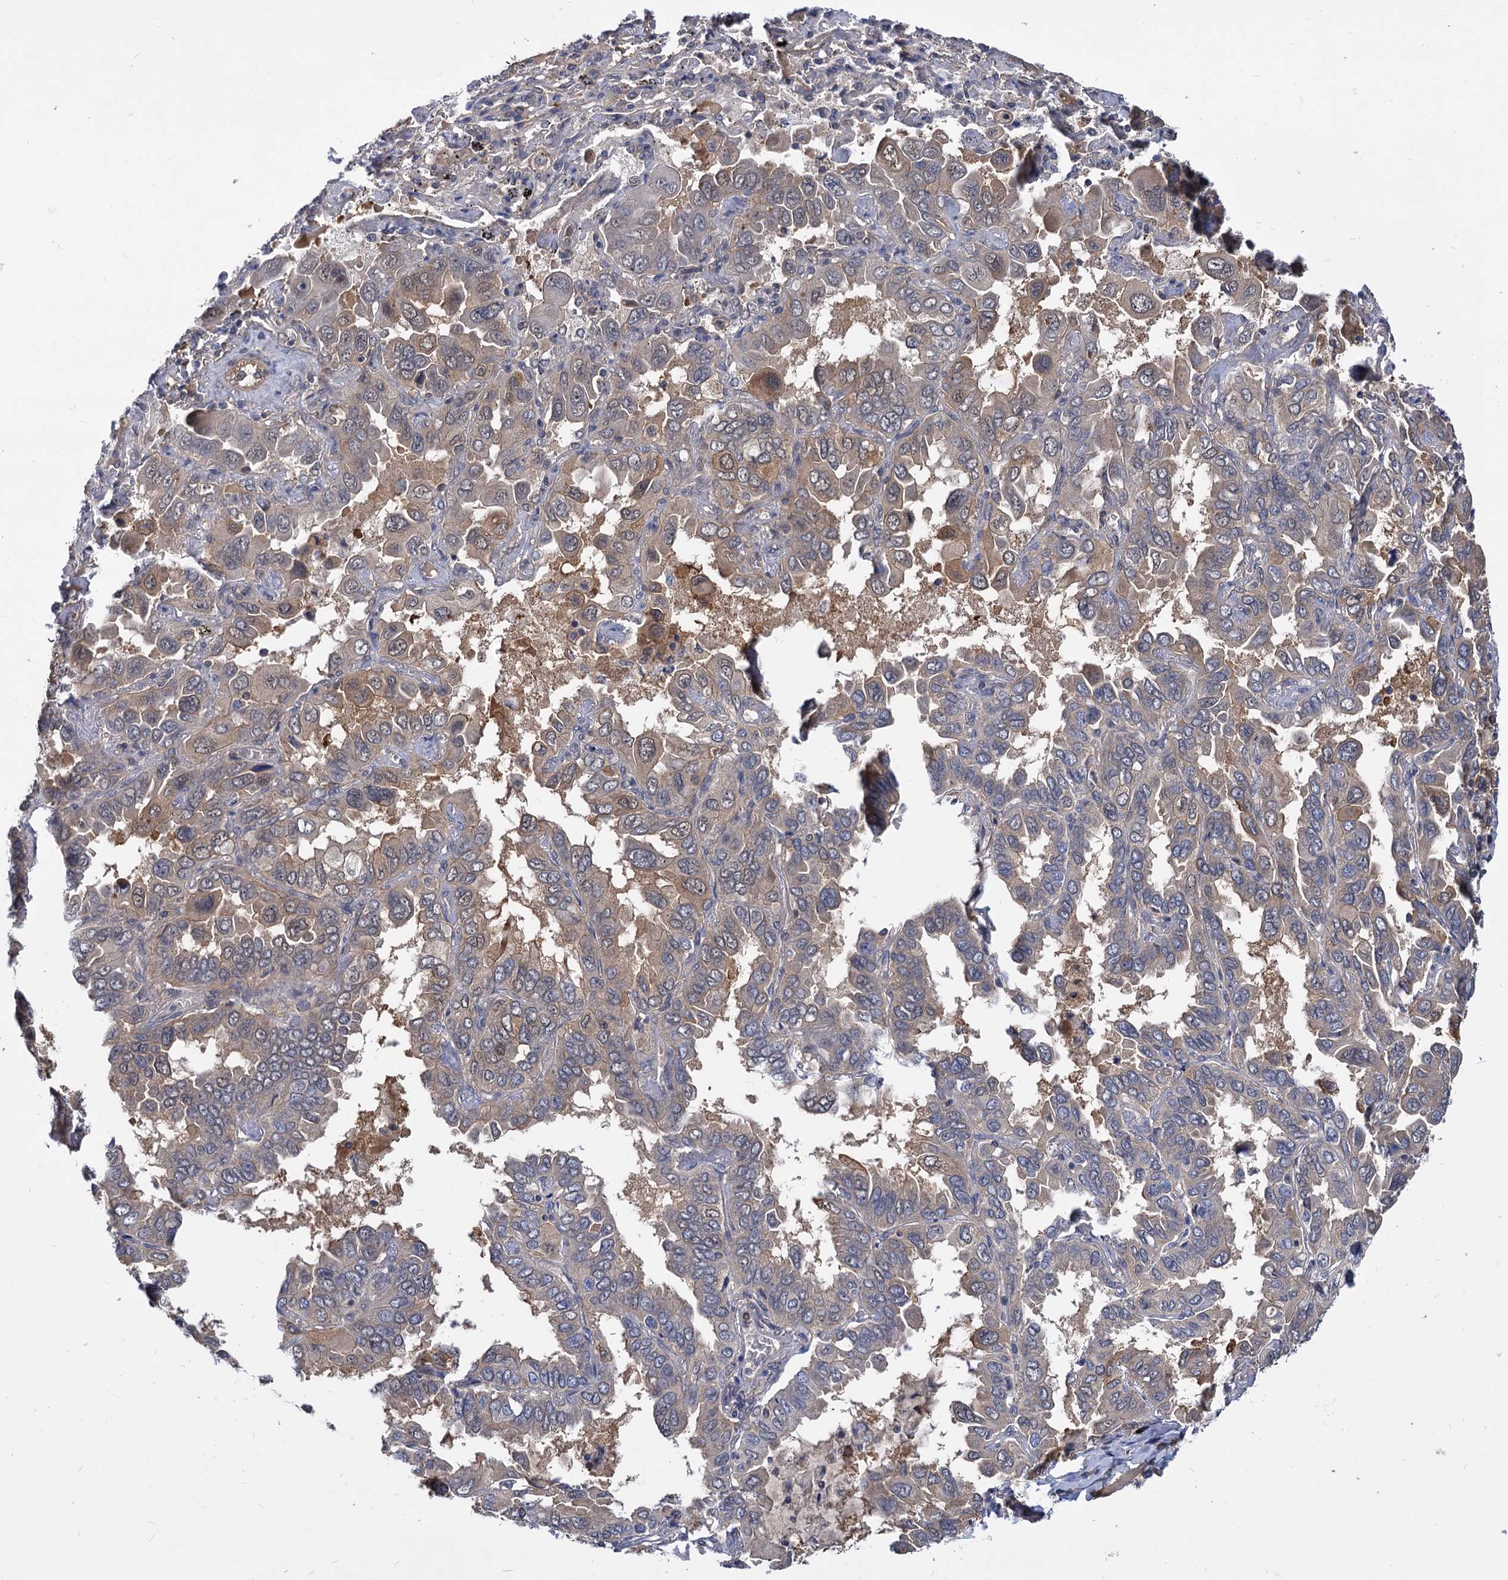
{"staining": {"intensity": "weak", "quantity": "25%-75%", "location": "cytoplasmic/membranous"}, "tissue": "lung cancer", "cell_type": "Tumor cells", "image_type": "cancer", "snomed": [{"axis": "morphology", "description": "Adenocarcinoma, NOS"}, {"axis": "topography", "description": "Lung"}], "caption": "Immunohistochemical staining of human lung adenocarcinoma displays low levels of weak cytoplasmic/membranous protein staining in about 25%-75% of tumor cells. The staining was performed using DAB (3,3'-diaminobenzidine) to visualize the protein expression in brown, while the nuclei were stained in blue with hematoxylin (Magnification: 20x).", "gene": "SNX15", "patient": {"sex": "male", "age": 64}}